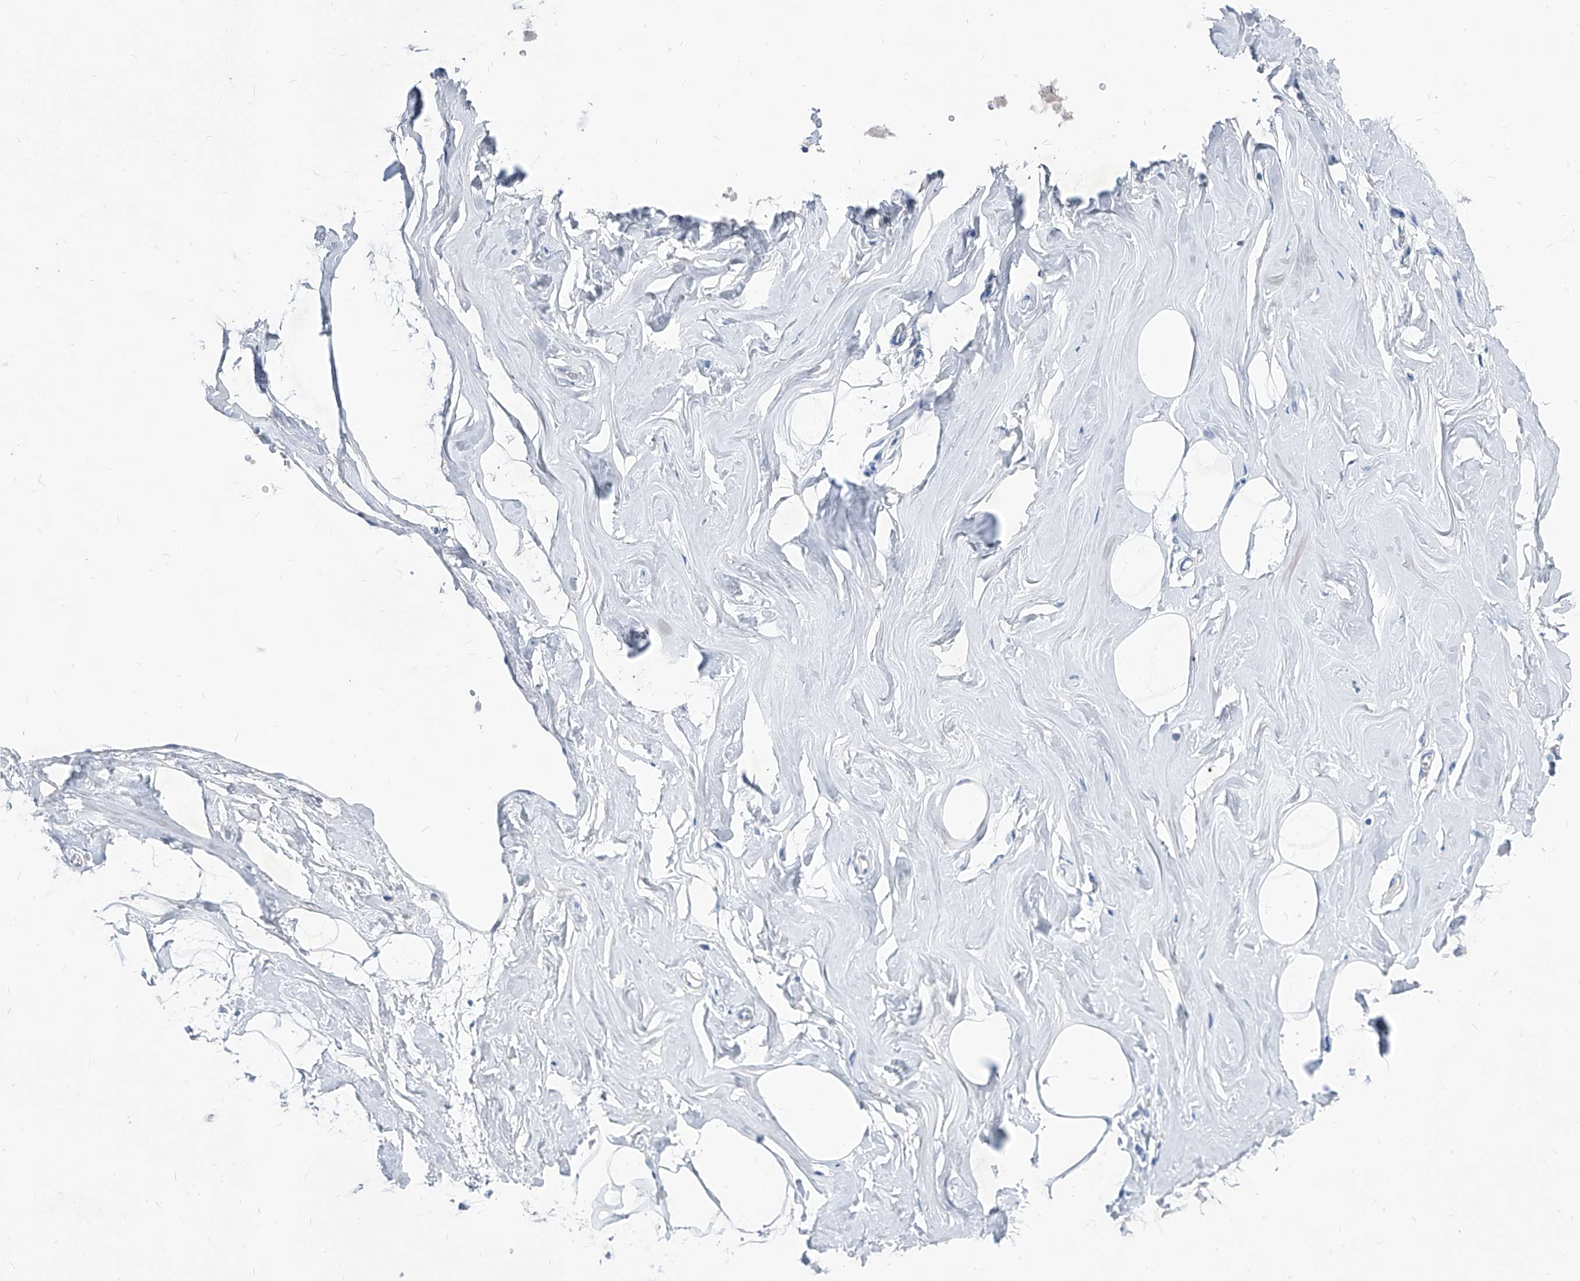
{"staining": {"intensity": "negative", "quantity": "none", "location": "none"}, "tissue": "adipose tissue", "cell_type": "Adipocytes", "image_type": "normal", "snomed": [{"axis": "morphology", "description": "Normal tissue, NOS"}, {"axis": "morphology", "description": "Fibrosis, NOS"}, {"axis": "topography", "description": "Breast"}, {"axis": "topography", "description": "Adipose tissue"}], "caption": "IHC histopathology image of unremarkable adipose tissue stained for a protein (brown), which shows no expression in adipocytes.", "gene": "AGPS", "patient": {"sex": "female", "age": 39}}